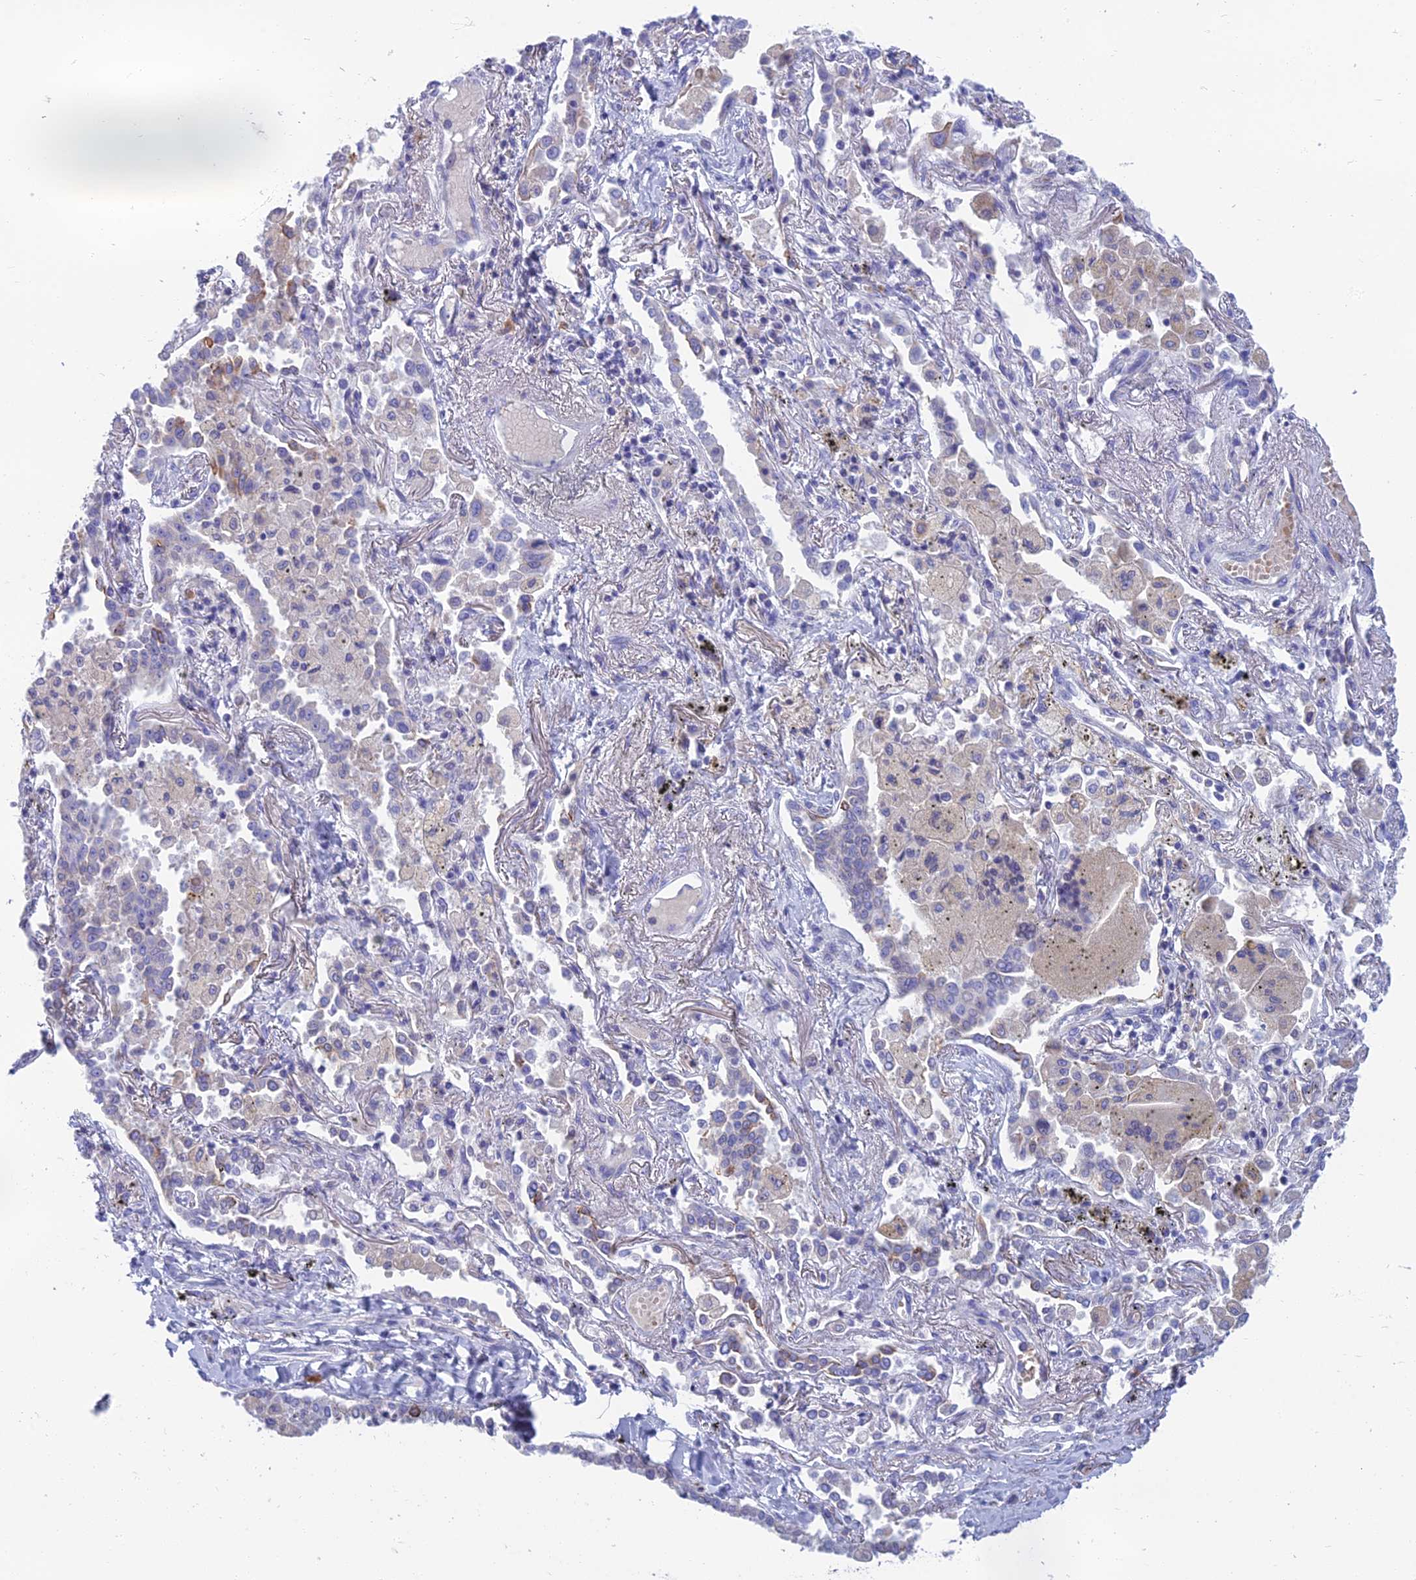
{"staining": {"intensity": "negative", "quantity": "none", "location": "none"}, "tissue": "lung cancer", "cell_type": "Tumor cells", "image_type": "cancer", "snomed": [{"axis": "morphology", "description": "Adenocarcinoma, NOS"}, {"axis": "topography", "description": "Lung"}], "caption": "High power microscopy histopathology image of an IHC image of lung cancer, revealing no significant positivity in tumor cells. (IHC, brightfield microscopy, high magnification).", "gene": "SPTLC3", "patient": {"sex": "male", "age": 67}}